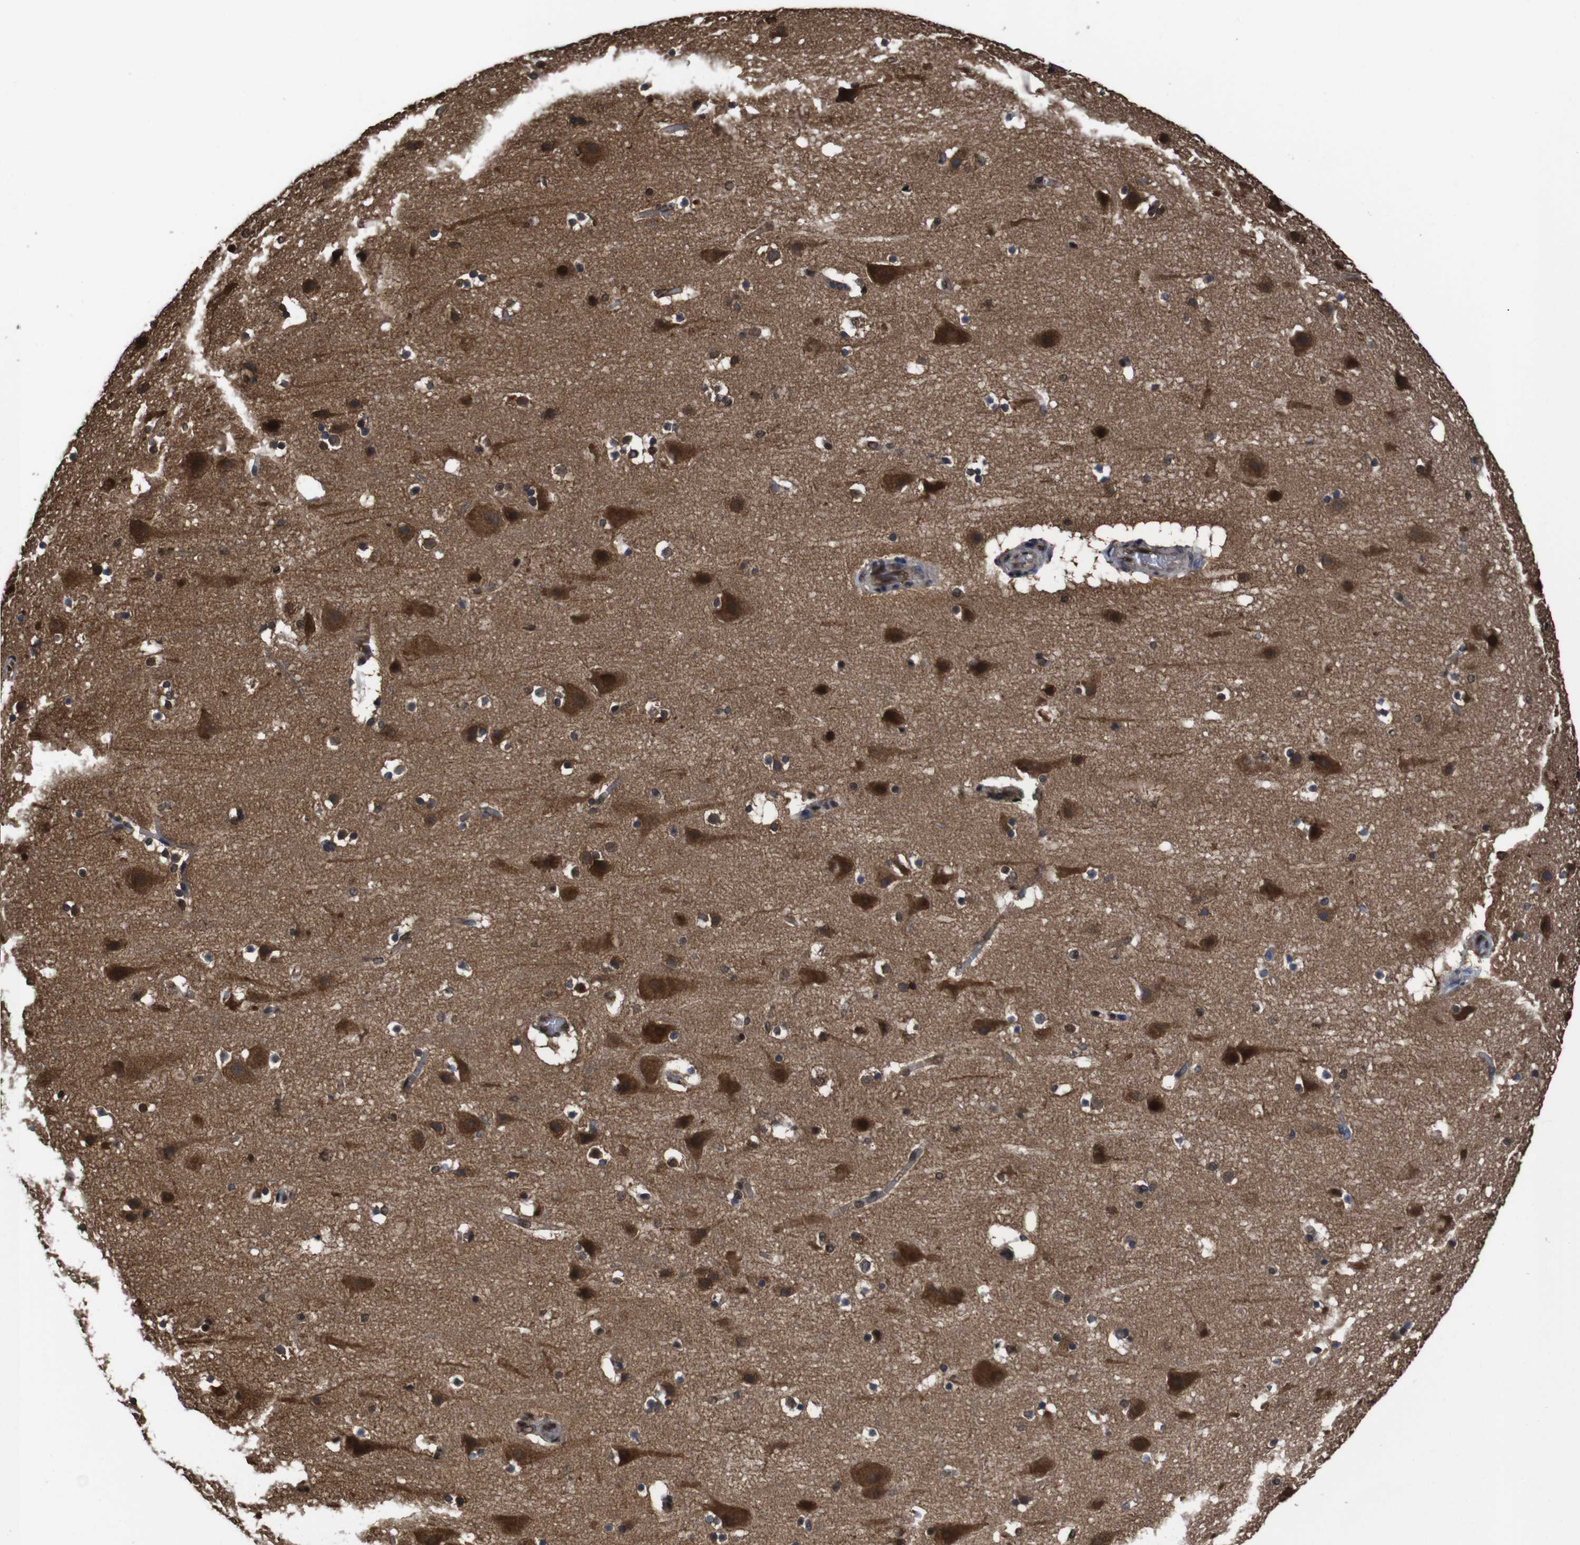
{"staining": {"intensity": "moderate", "quantity": "25%-75%", "location": "cytoplasmic/membranous"}, "tissue": "cerebral cortex", "cell_type": "Endothelial cells", "image_type": "normal", "snomed": [{"axis": "morphology", "description": "Normal tissue, NOS"}, {"axis": "topography", "description": "Cerebral cortex"}], "caption": "Protein staining demonstrates moderate cytoplasmic/membranous staining in approximately 25%-75% of endothelial cells in benign cerebral cortex.", "gene": "VCP", "patient": {"sex": "male", "age": 45}}